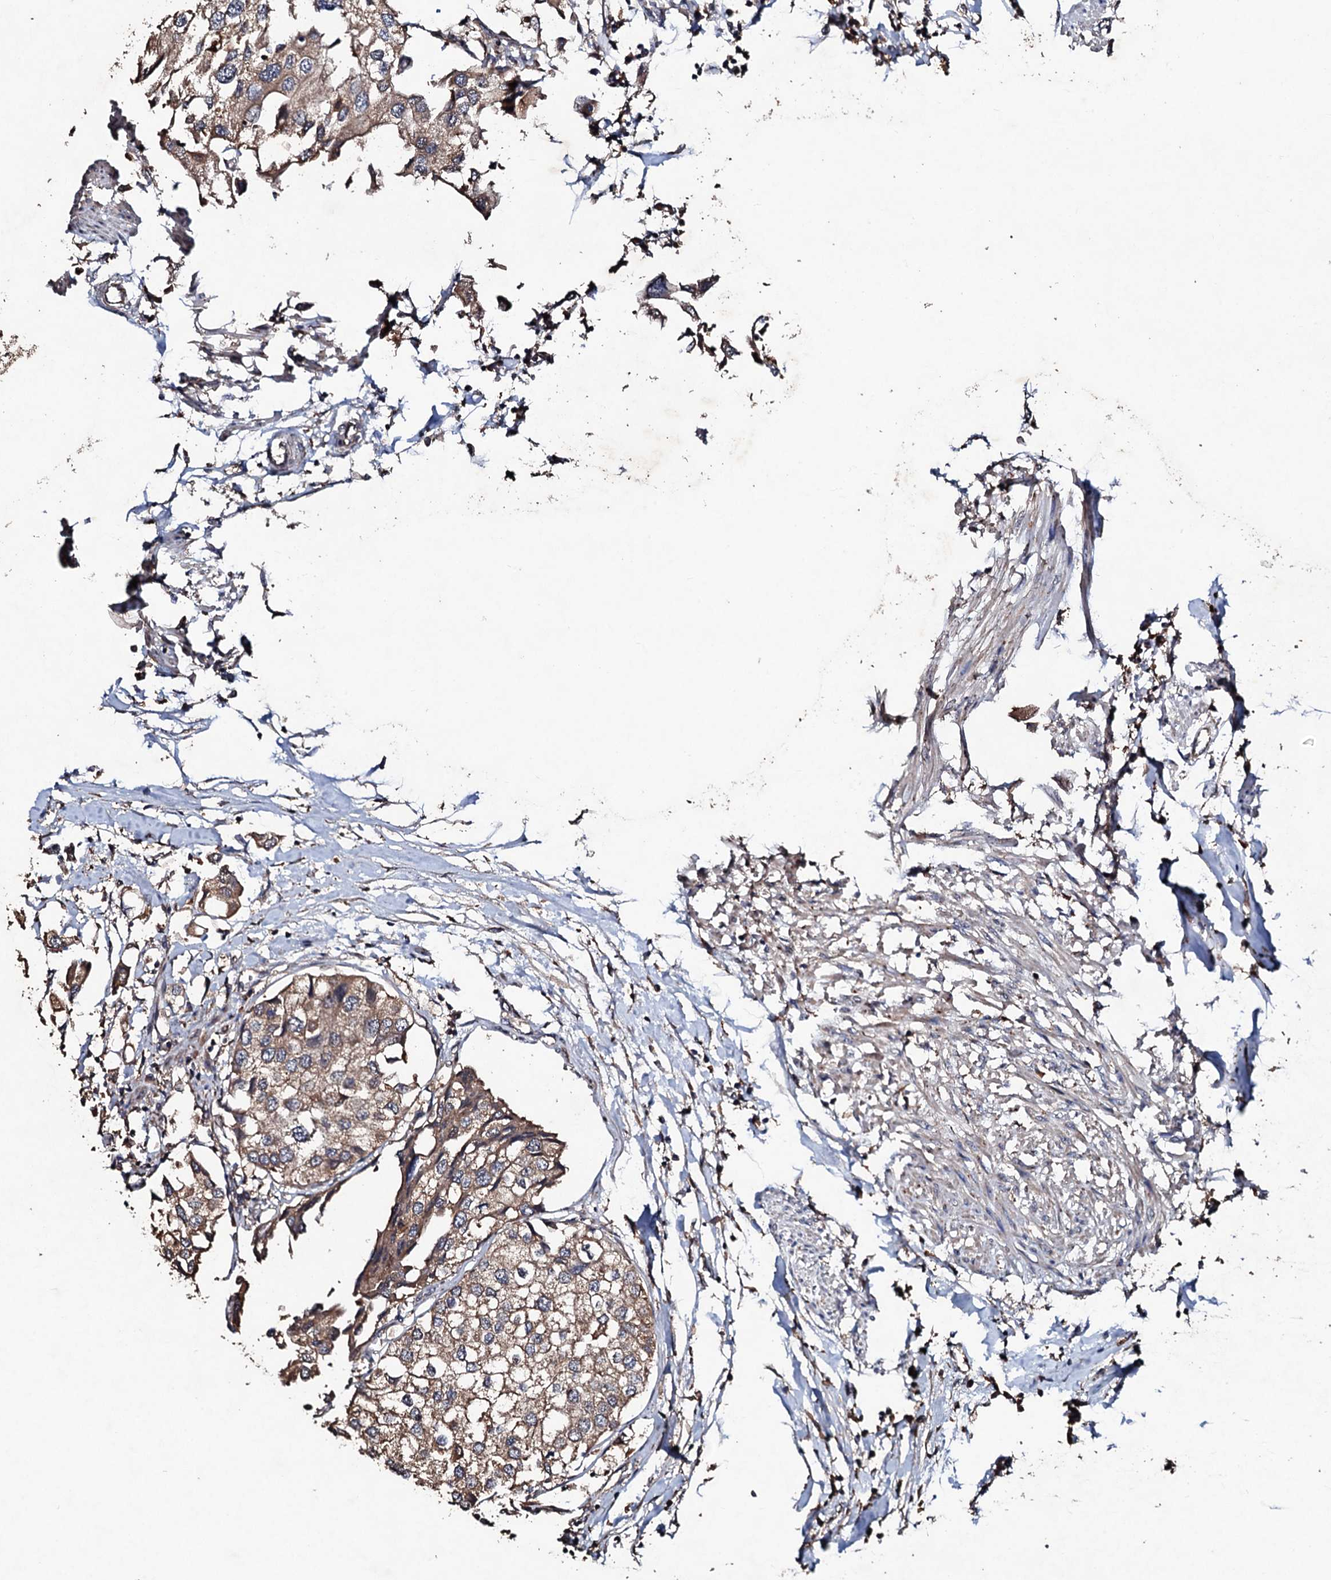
{"staining": {"intensity": "moderate", "quantity": ">75%", "location": "cytoplasmic/membranous"}, "tissue": "urothelial cancer", "cell_type": "Tumor cells", "image_type": "cancer", "snomed": [{"axis": "morphology", "description": "Urothelial carcinoma, High grade"}, {"axis": "topography", "description": "Urinary bladder"}], "caption": "Protein staining reveals moderate cytoplasmic/membranous expression in about >75% of tumor cells in urothelial cancer.", "gene": "KERA", "patient": {"sex": "male", "age": 64}}